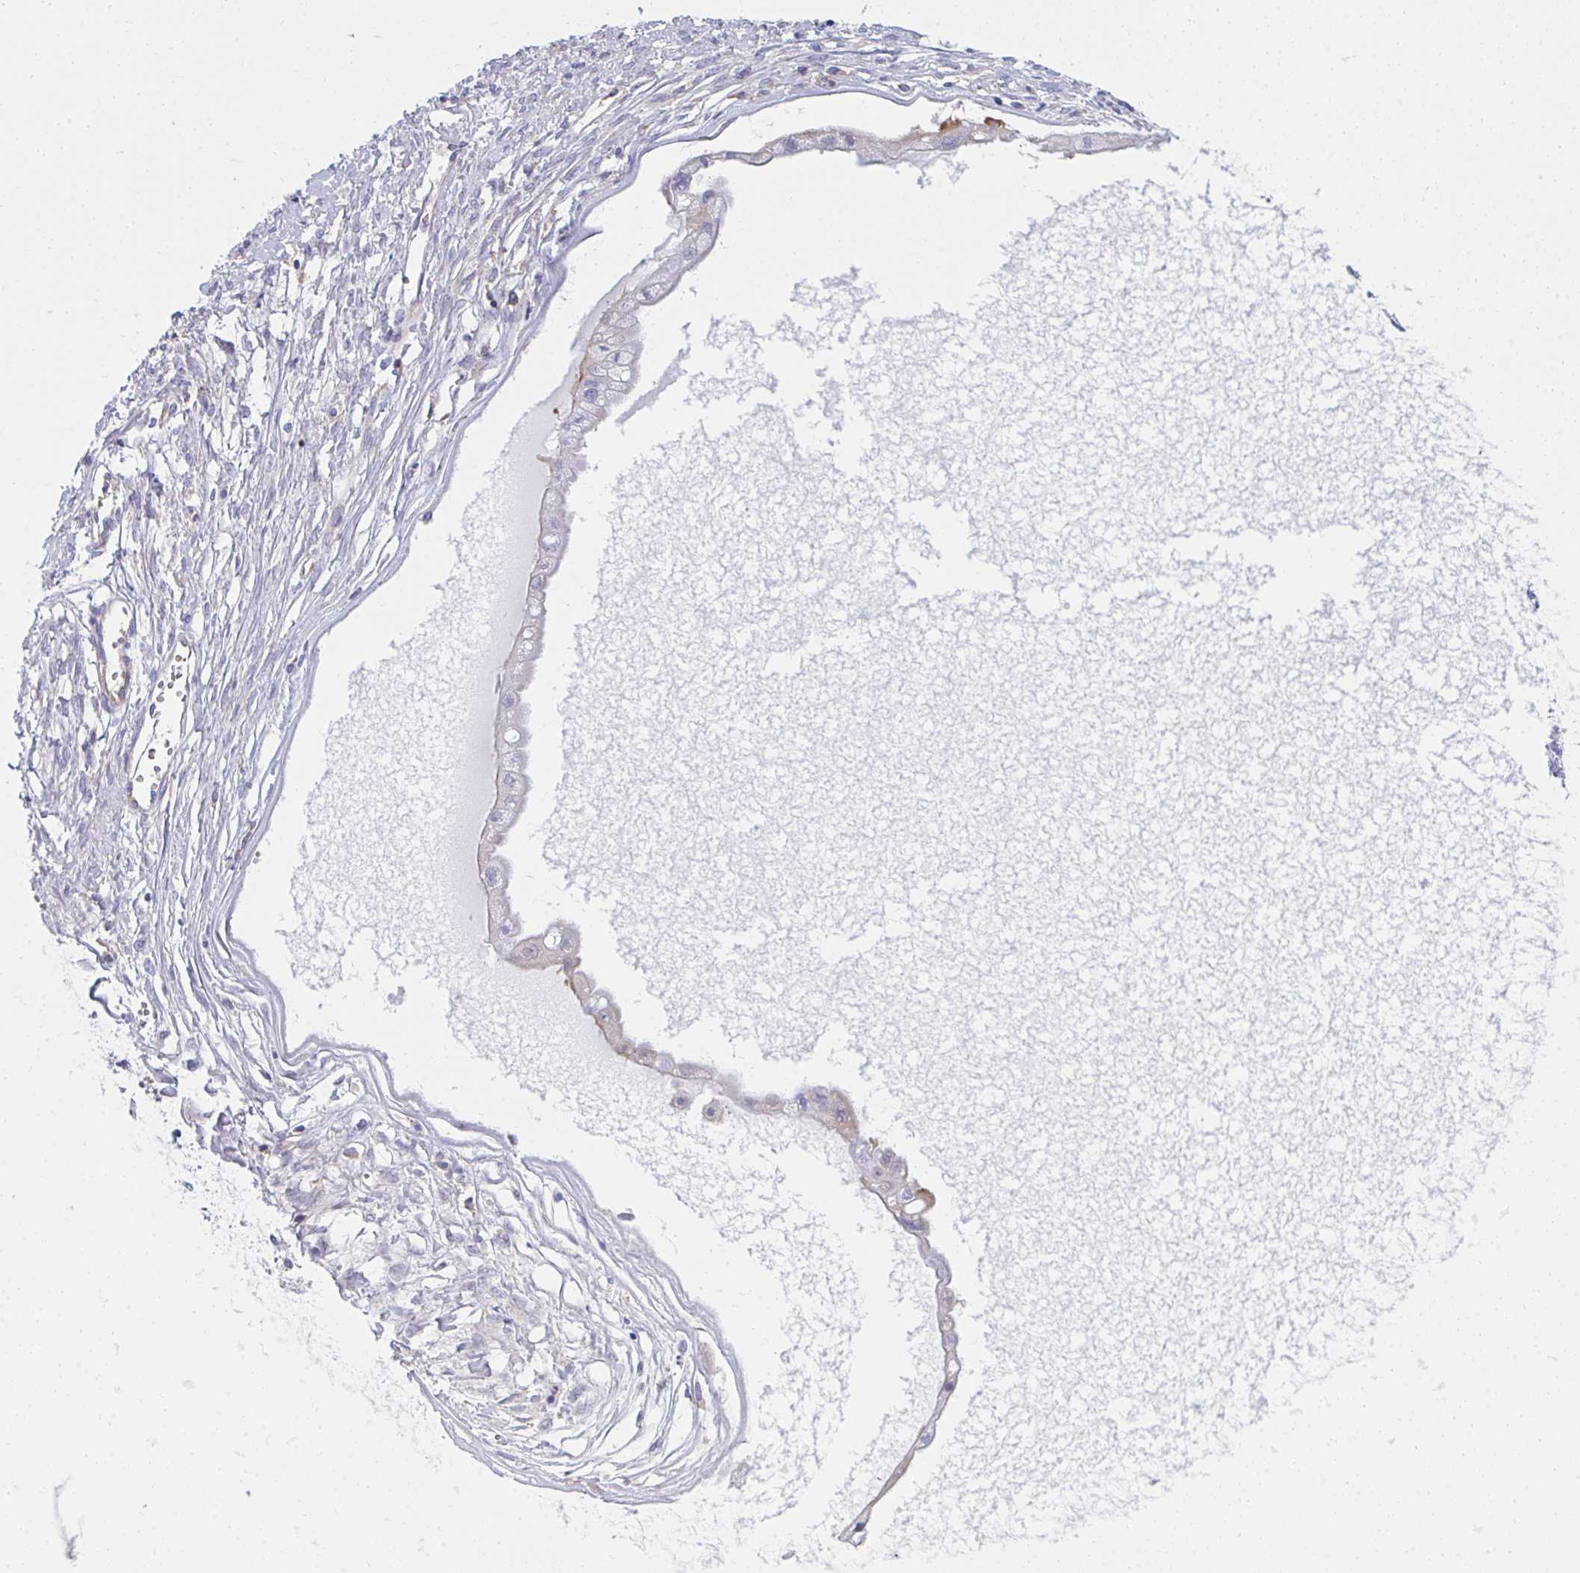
{"staining": {"intensity": "negative", "quantity": "none", "location": "none"}, "tissue": "ovarian cancer", "cell_type": "Tumor cells", "image_type": "cancer", "snomed": [{"axis": "morphology", "description": "Cystadenocarcinoma, mucinous, NOS"}, {"axis": "topography", "description": "Ovary"}], "caption": "Immunohistochemistry (IHC) photomicrograph of neoplastic tissue: mucinous cystadenocarcinoma (ovarian) stained with DAB displays no significant protein positivity in tumor cells.", "gene": "WNK1", "patient": {"sex": "female", "age": 34}}